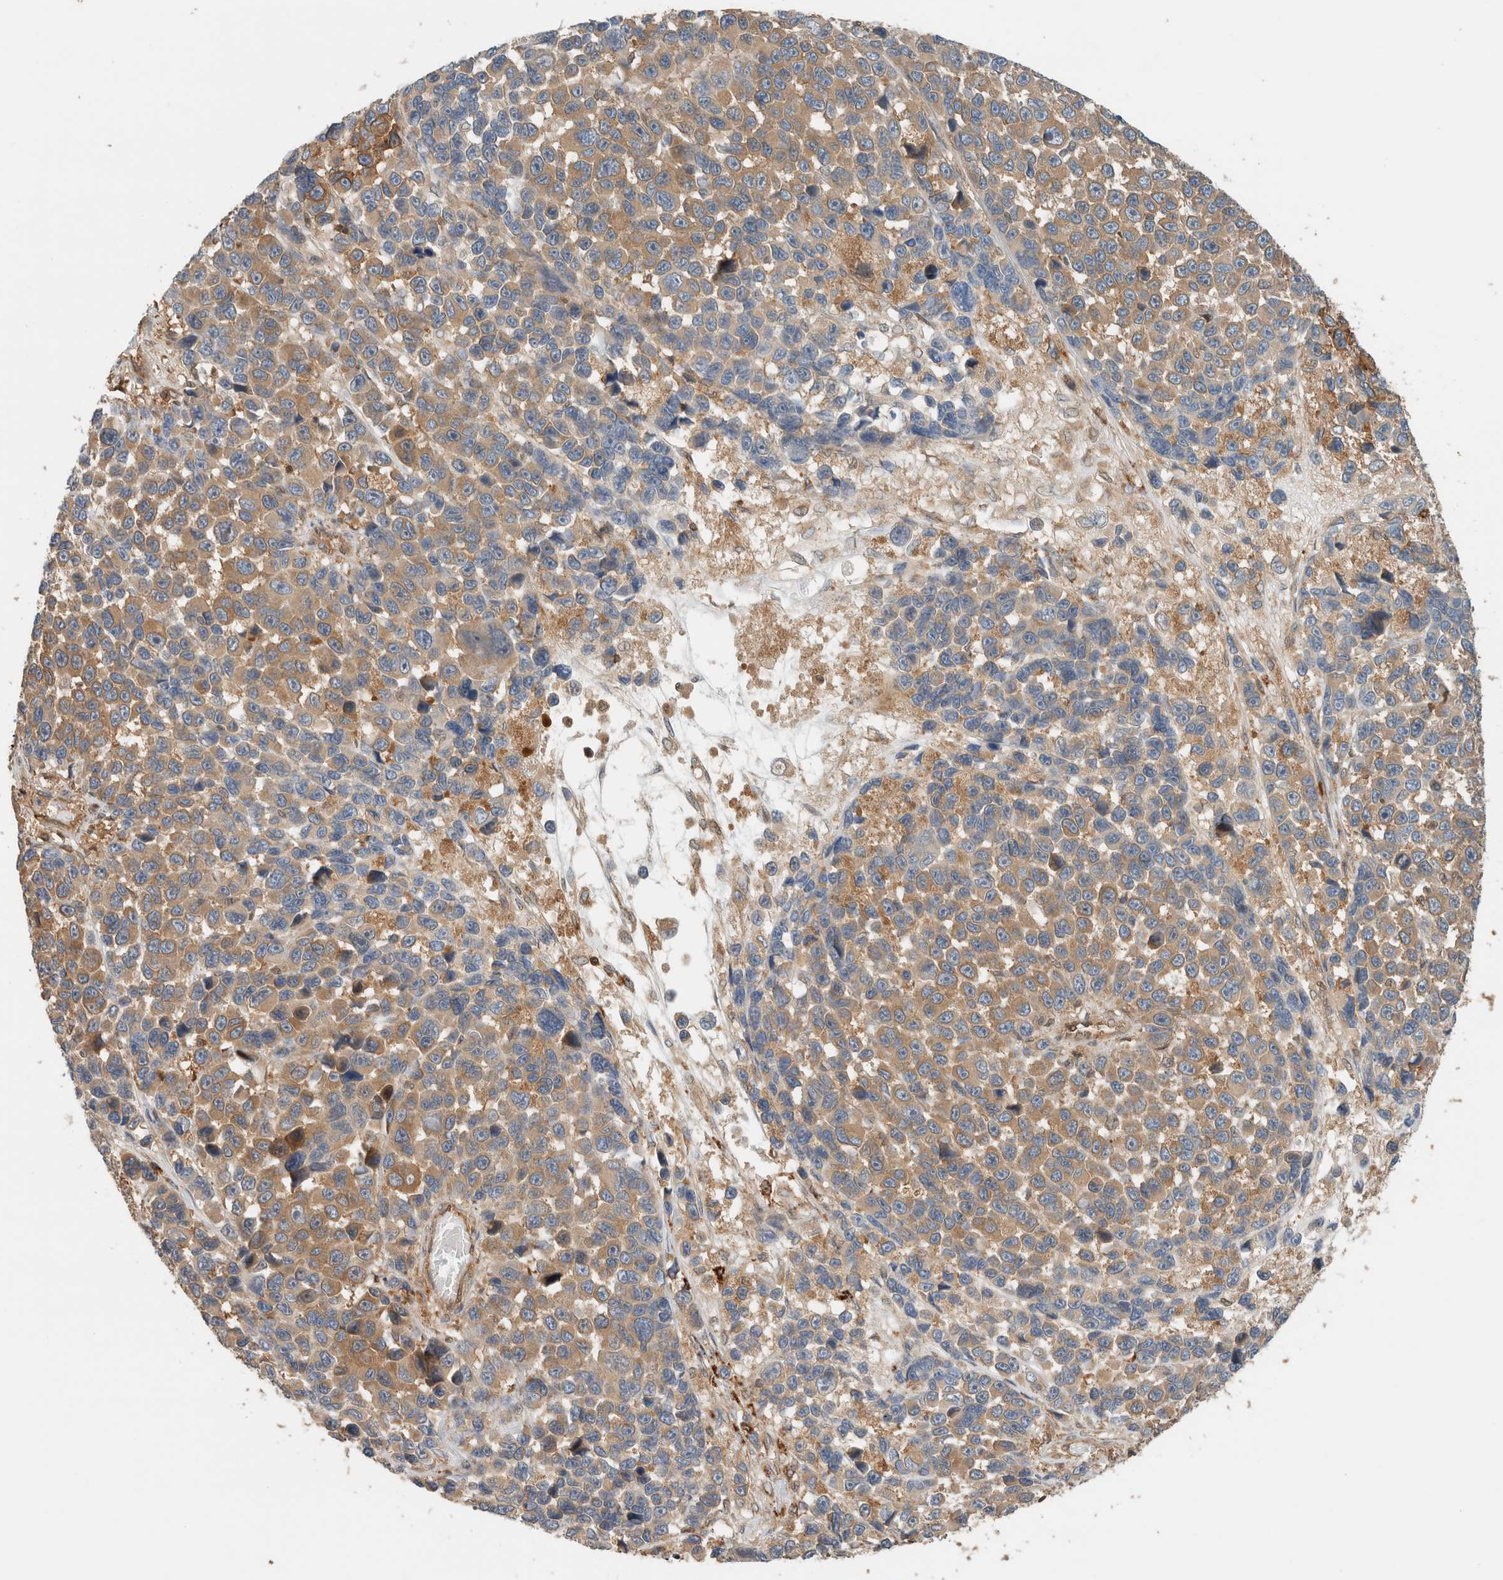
{"staining": {"intensity": "moderate", "quantity": ">75%", "location": "cytoplasmic/membranous"}, "tissue": "melanoma", "cell_type": "Tumor cells", "image_type": "cancer", "snomed": [{"axis": "morphology", "description": "Malignant melanoma, NOS"}, {"axis": "topography", "description": "Skin"}], "caption": "About >75% of tumor cells in malignant melanoma show moderate cytoplasmic/membranous protein expression as visualized by brown immunohistochemical staining.", "gene": "PFDN4", "patient": {"sex": "male", "age": 53}}